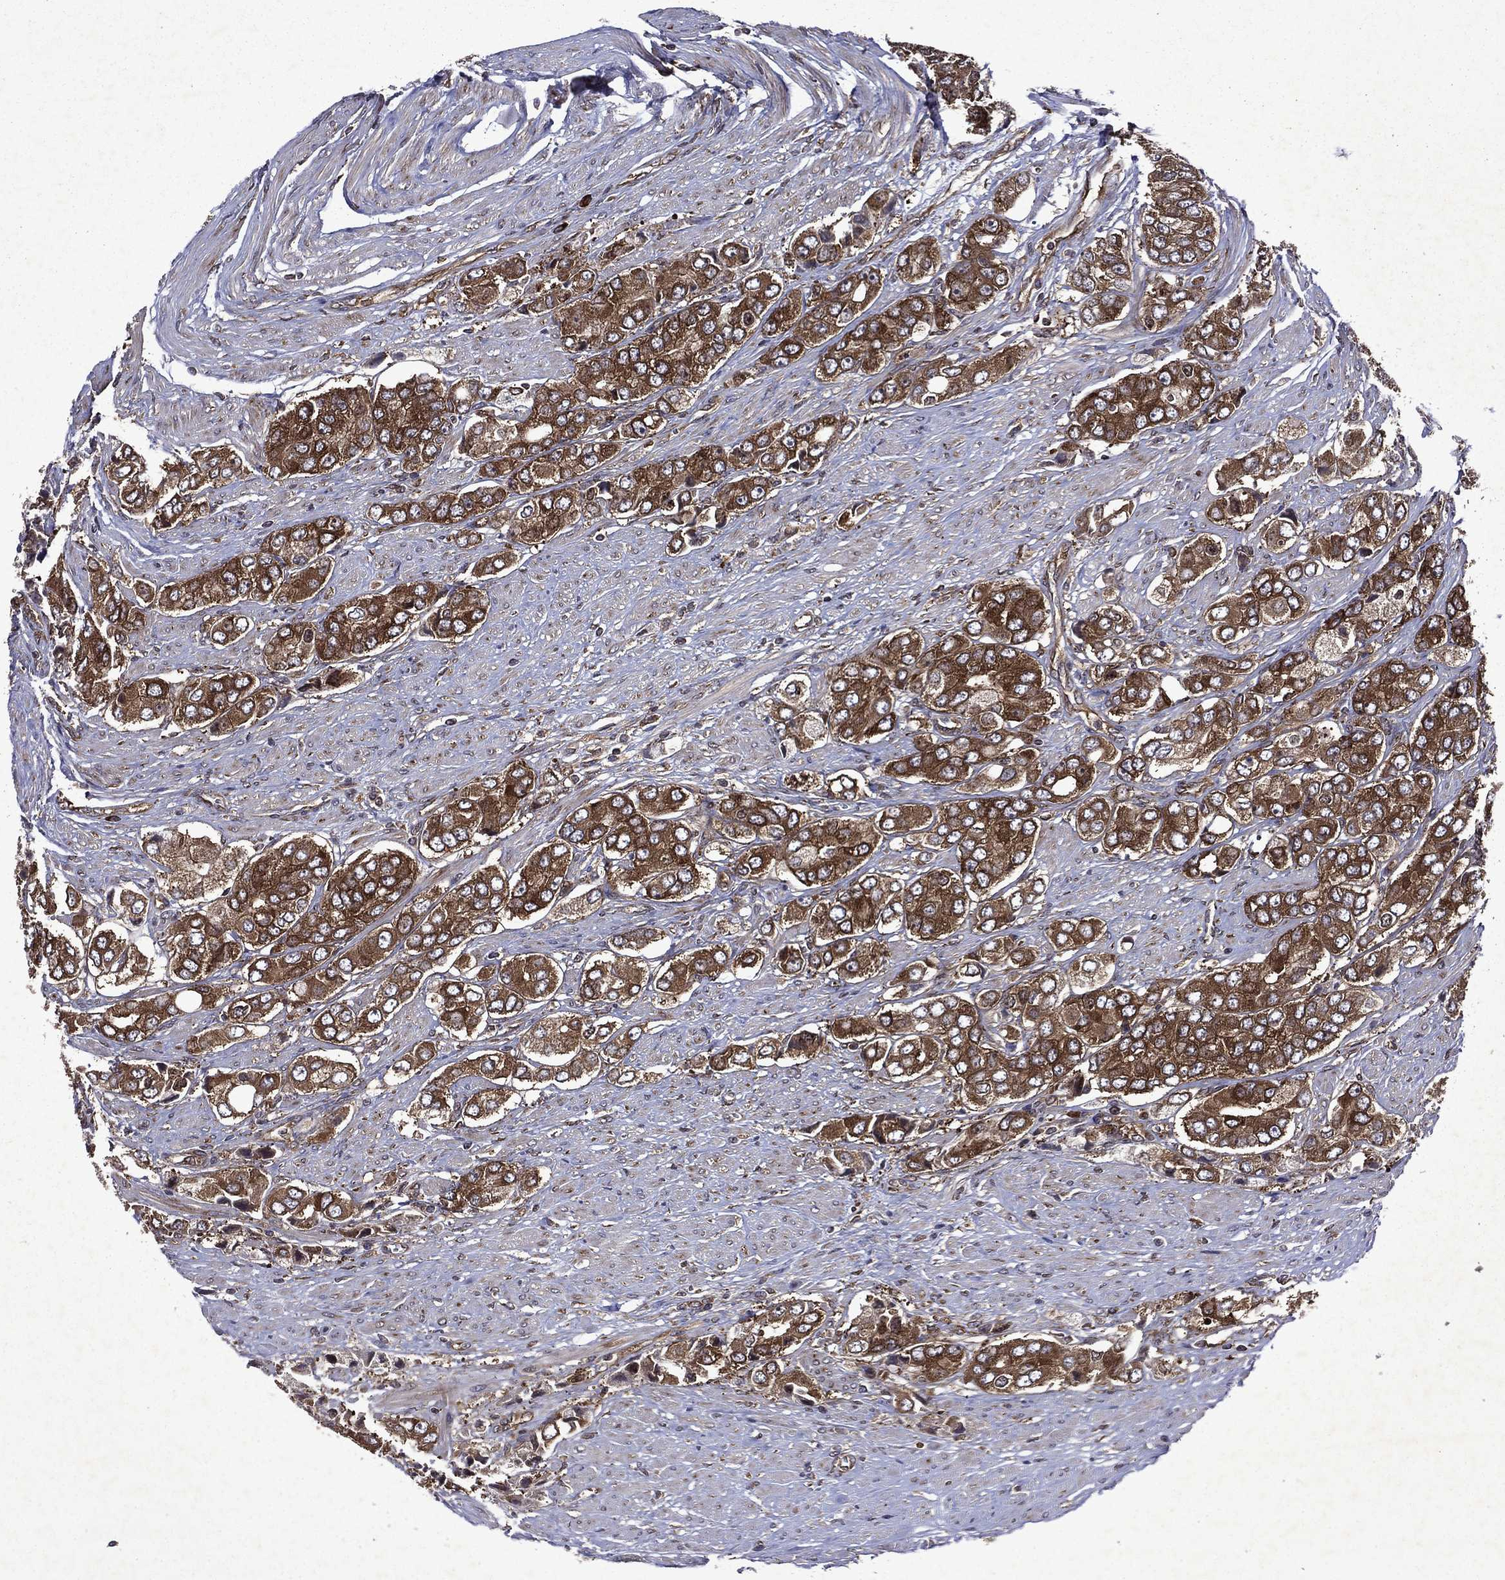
{"staining": {"intensity": "strong", "quantity": "25%-75%", "location": "cytoplasmic/membranous"}, "tissue": "prostate cancer", "cell_type": "Tumor cells", "image_type": "cancer", "snomed": [{"axis": "morphology", "description": "Adenocarcinoma, Low grade"}, {"axis": "topography", "description": "Prostate"}], "caption": "Prostate cancer tissue shows strong cytoplasmic/membranous expression in approximately 25%-75% of tumor cells The staining was performed using DAB (3,3'-diaminobenzidine), with brown indicating positive protein expression. Nuclei are stained blue with hematoxylin.", "gene": "EIF2B4", "patient": {"sex": "male", "age": 69}}